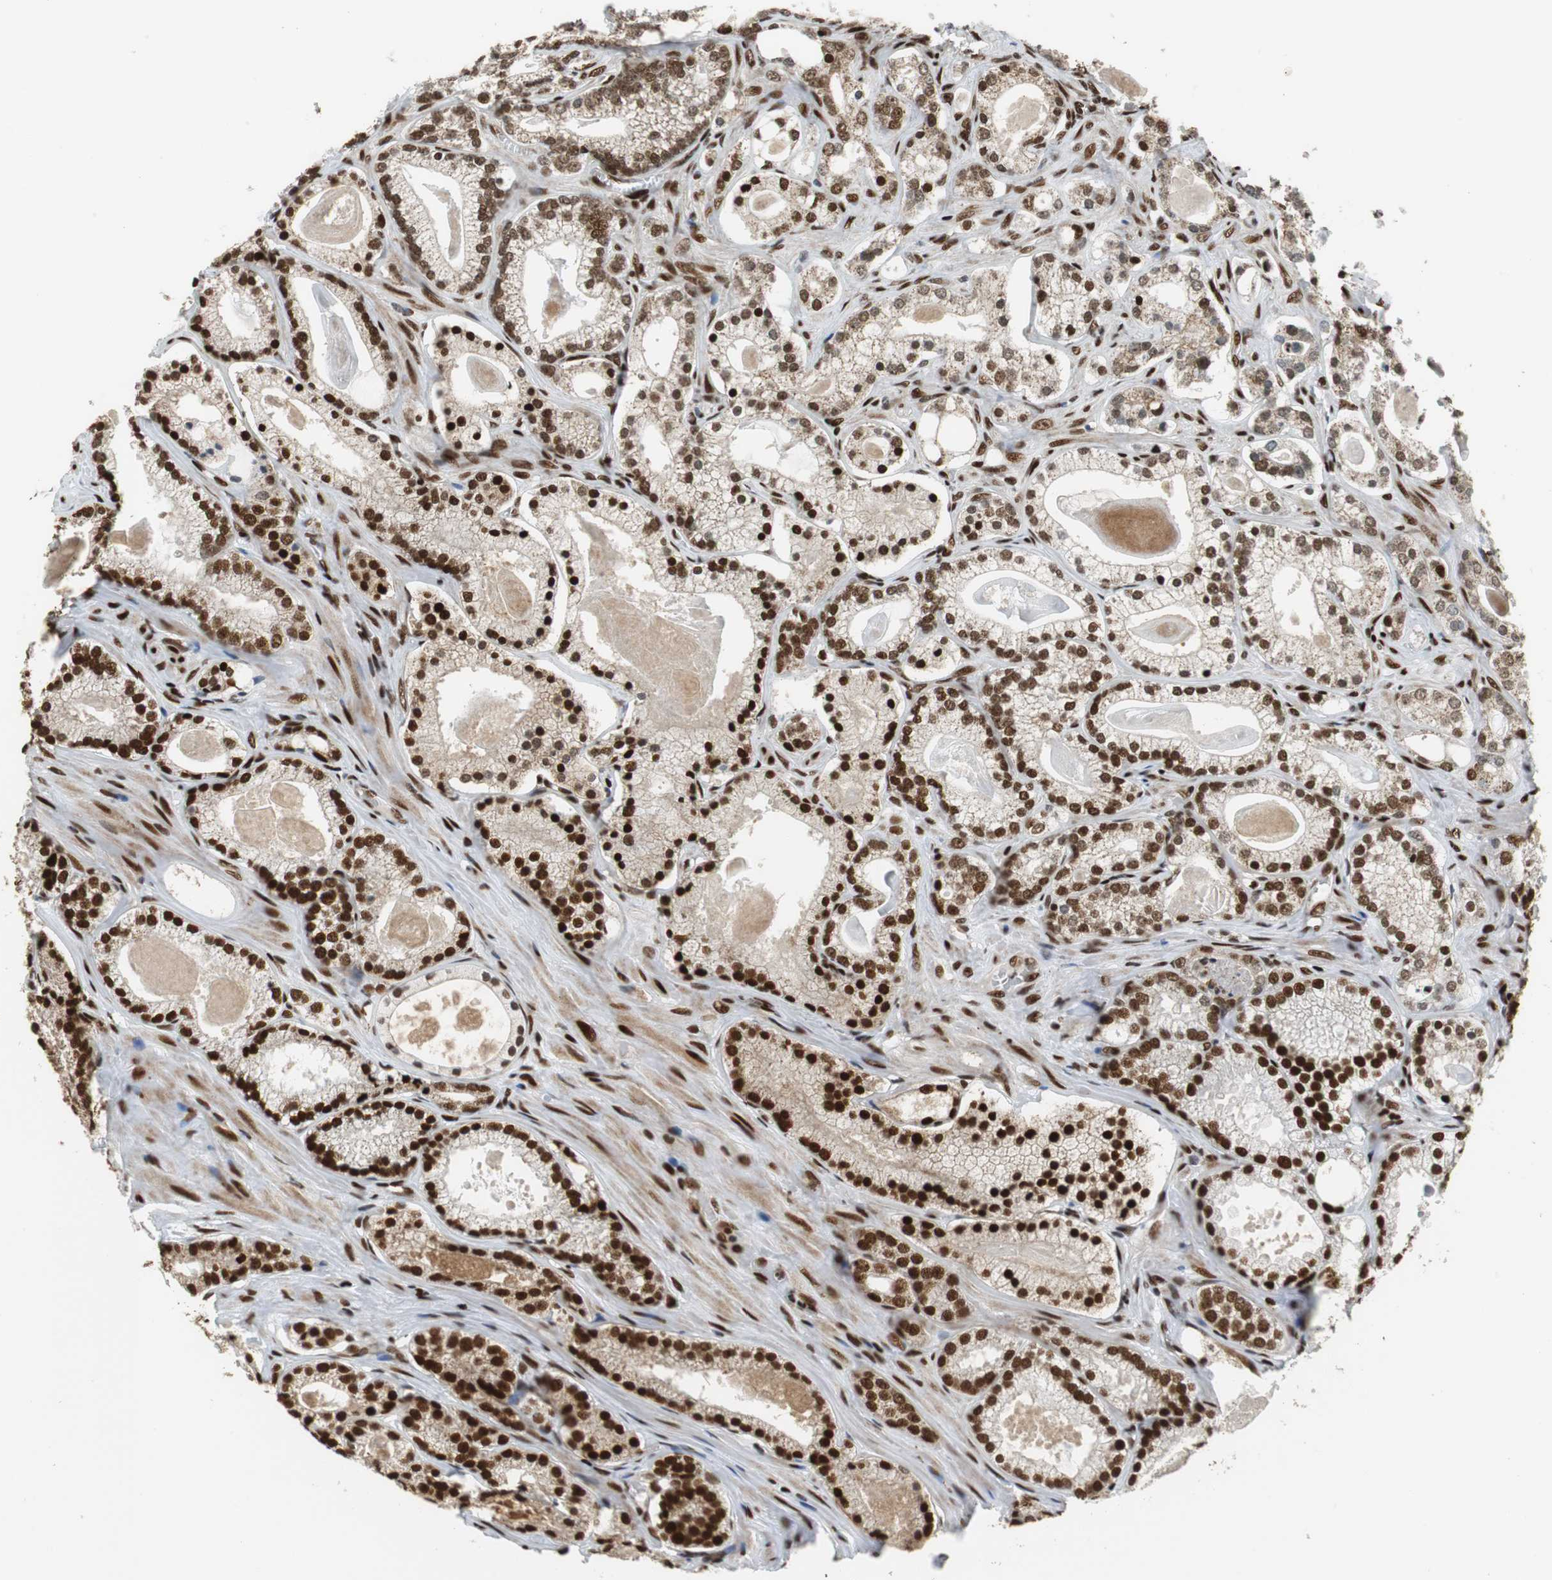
{"staining": {"intensity": "strong", "quantity": ">75%", "location": "nuclear"}, "tissue": "prostate cancer", "cell_type": "Tumor cells", "image_type": "cancer", "snomed": [{"axis": "morphology", "description": "Adenocarcinoma, Low grade"}, {"axis": "topography", "description": "Prostate"}], "caption": "Immunohistochemistry of prostate cancer demonstrates high levels of strong nuclear expression in about >75% of tumor cells. (DAB (3,3'-diaminobenzidine) IHC, brown staining for protein, blue staining for nuclei).", "gene": "HDAC1", "patient": {"sex": "male", "age": 59}}